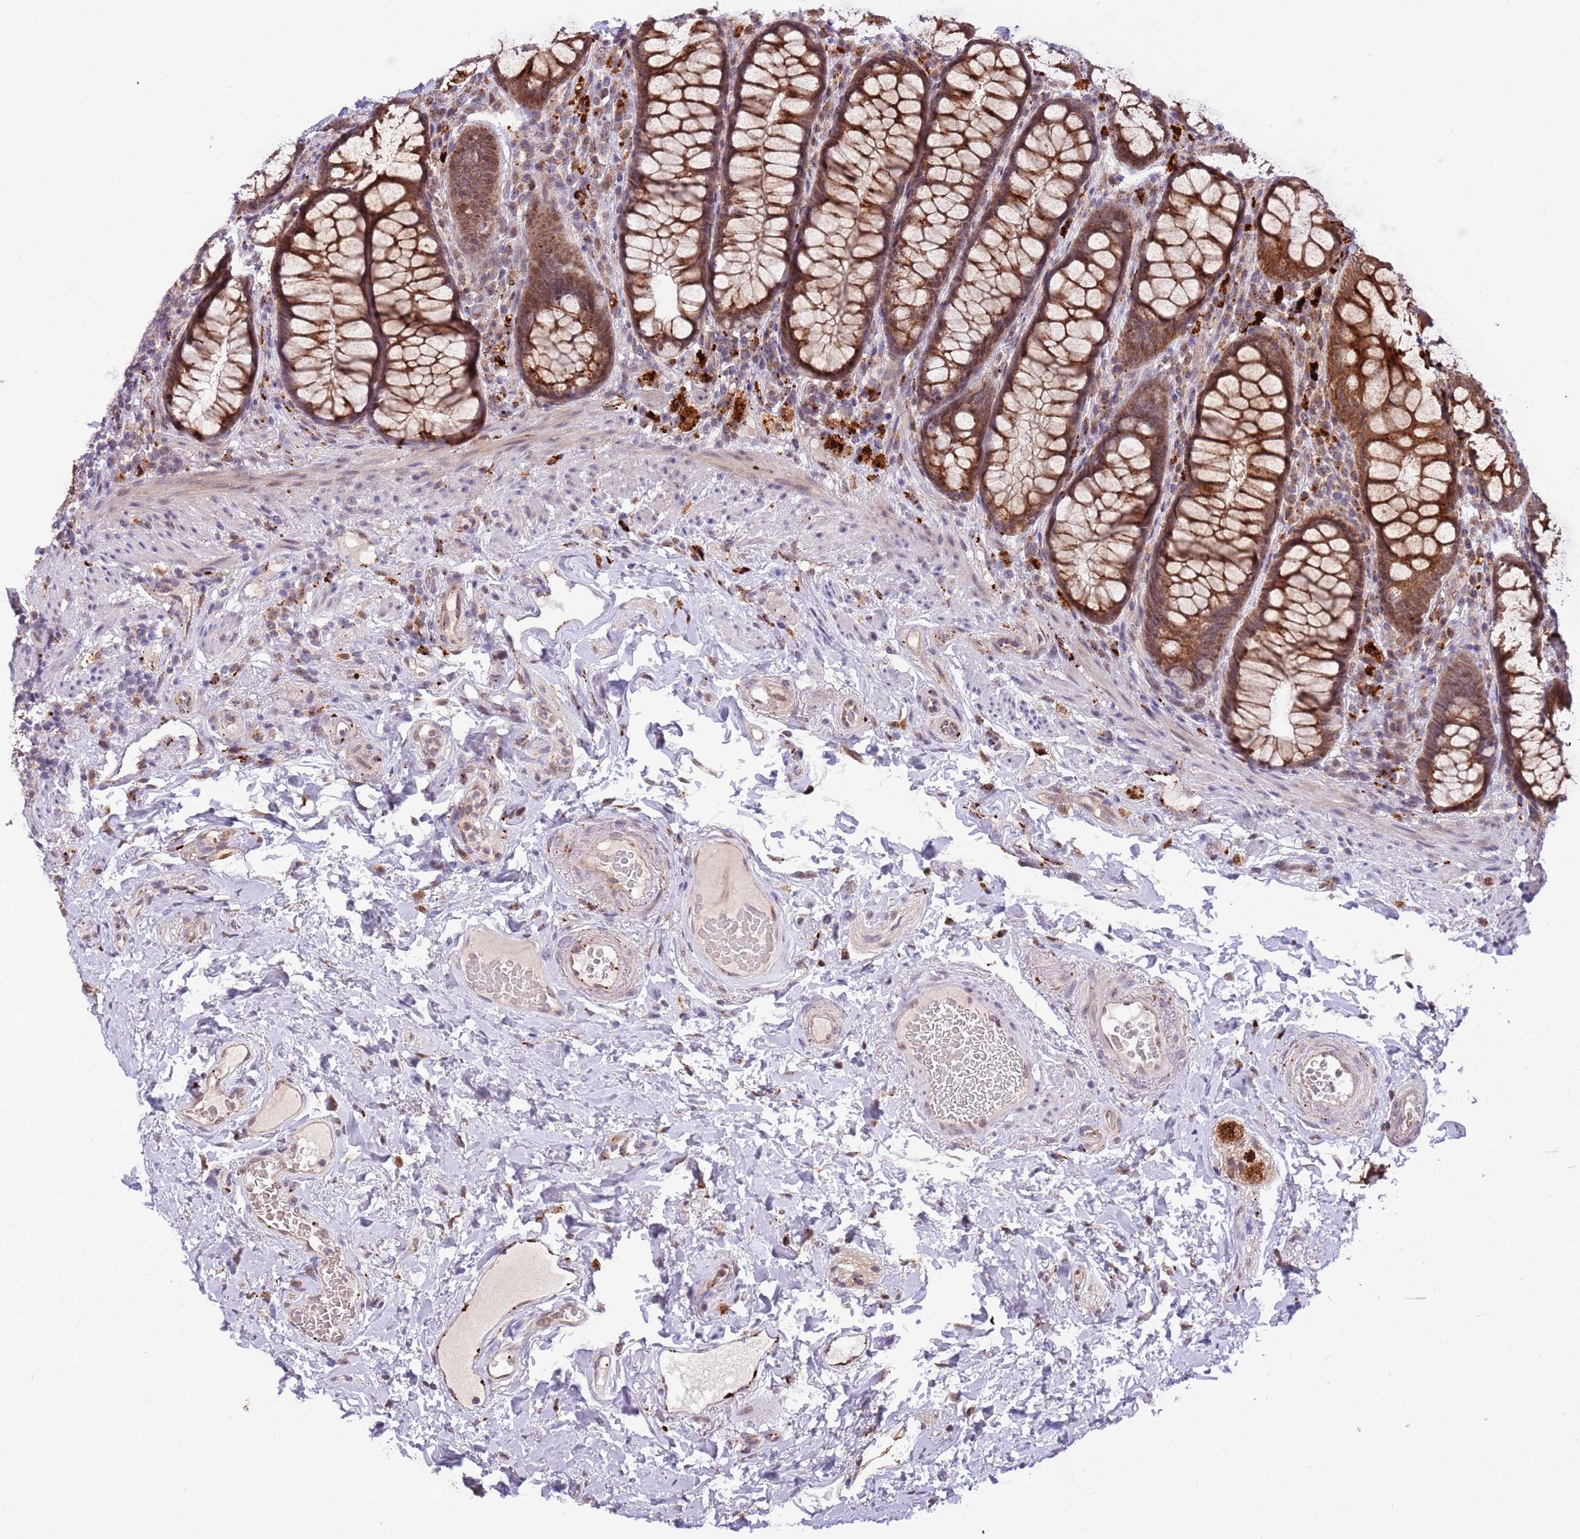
{"staining": {"intensity": "strong", "quantity": ">75%", "location": "cytoplasmic/membranous"}, "tissue": "rectum", "cell_type": "Glandular cells", "image_type": "normal", "snomed": [{"axis": "morphology", "description": "Normal tissue, NOS"}, {"axis": "topography", "description": "Rectum"}], "caption": "Immunohistochemistry histopathology image of benign rectum: human rectum stained using immunohistochemistry (IHC) displays high levels of strong protein expression localized specifically in the cytoplasmic/membranous of glandular cells, appearing as a cytoplasmic/membranous brown color.", "gene": "TRIM27", "patient": {"sex": "male", "age": 83}}